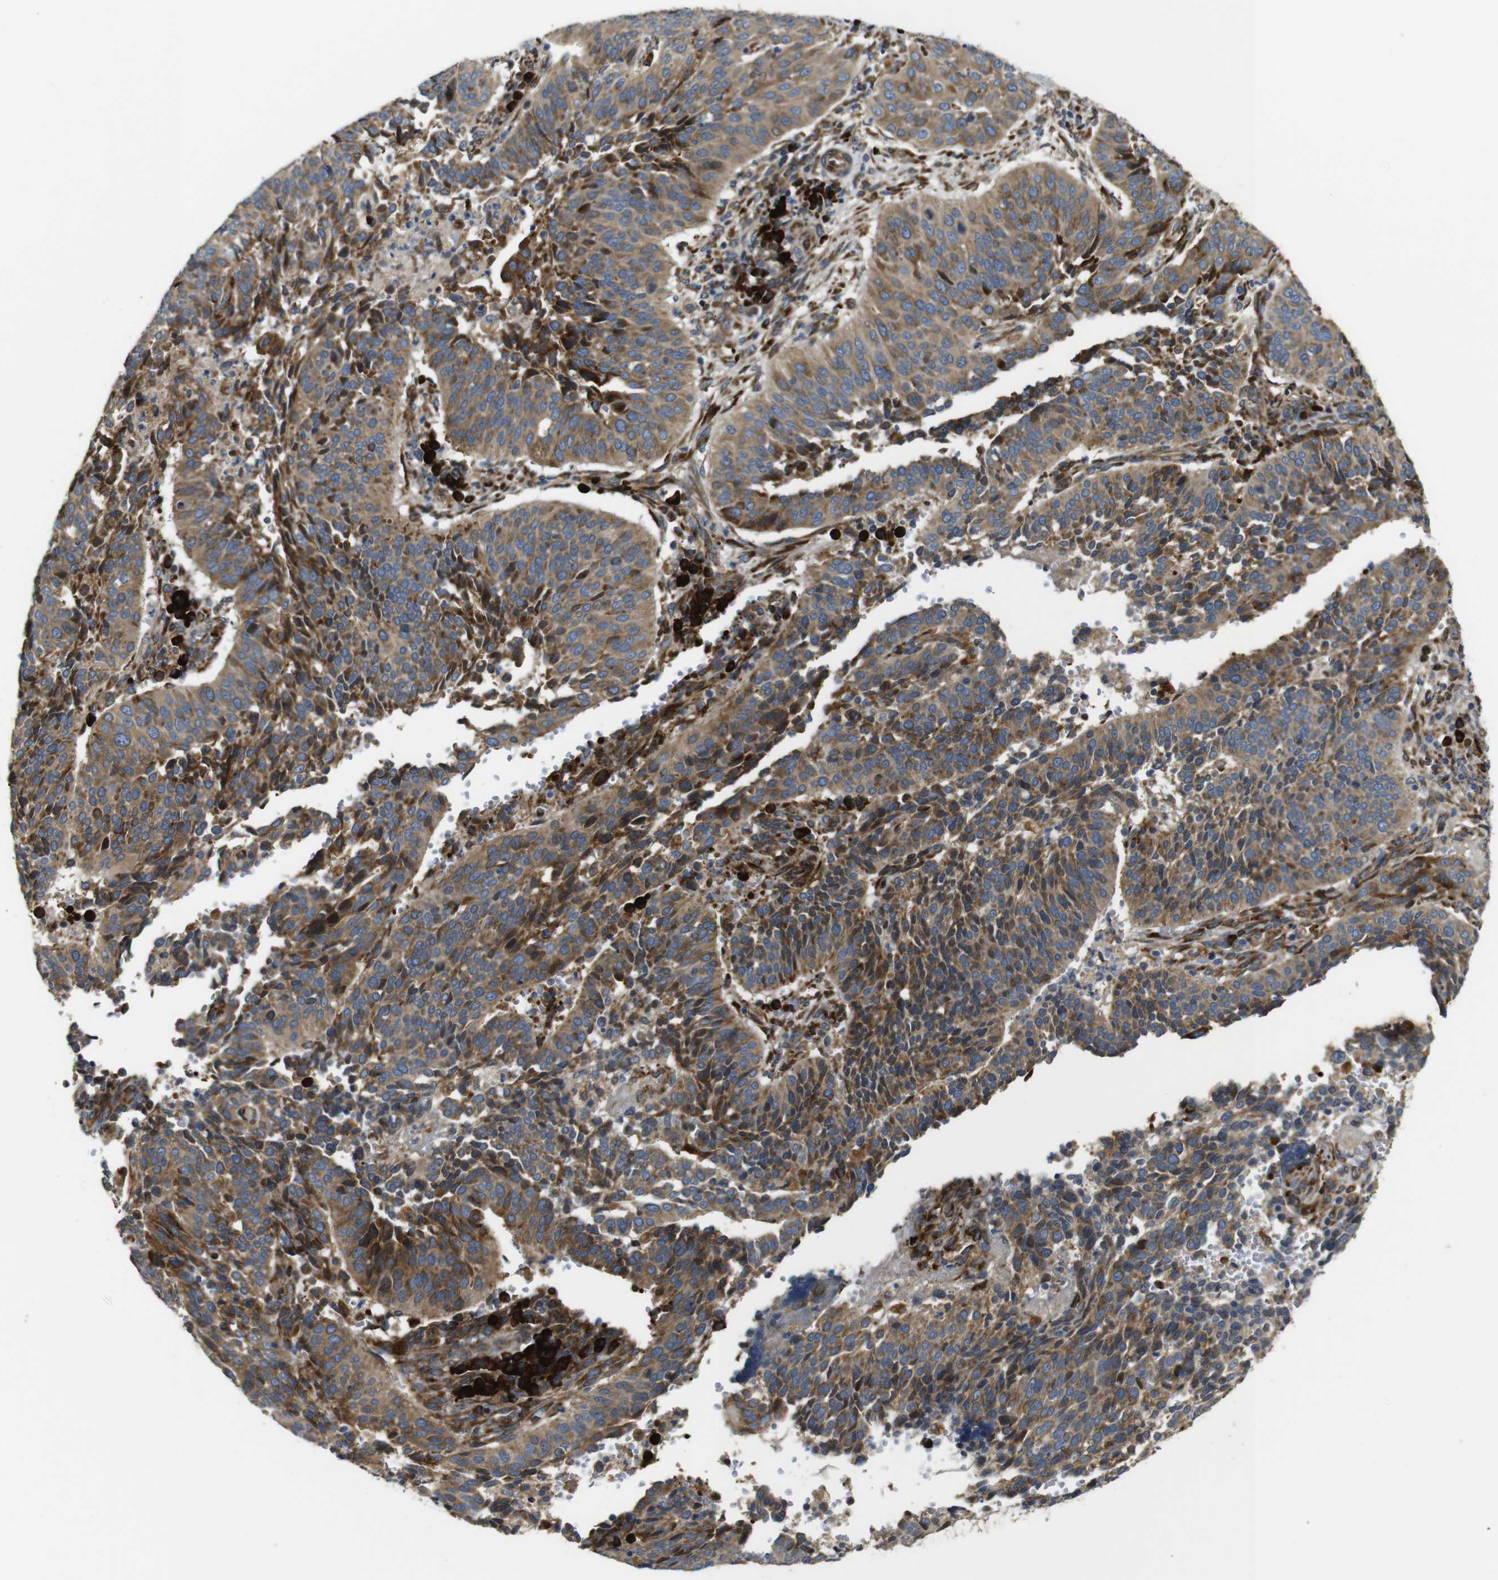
{"staining": {"intensity": "moderate", "quantity": ">75%", "location": "cytoplasmic/membranous"}, "tissue": "cervical cancer", "cell_type": "Tumor cells", "image_type": "cancer", "snomed": [{"axis": "morphology", "description": "Normal tissue, NOS"}, {"axis": "morphology", "description": "Squamous cell carcinoma, NOS"}, {"axis": "topography", "description": "Cervix"}], "caption": "Protein staining of cervical cancer tissue exhibits moderate cytoplasmic/membranous expression in approximately >75% of tumor cells. Immunohistochemistry stains the protein of interest in brown and the nuclei are stained blue.", "gene": "UBE2G2", "patient": {"sex": "female", "age": 39}}